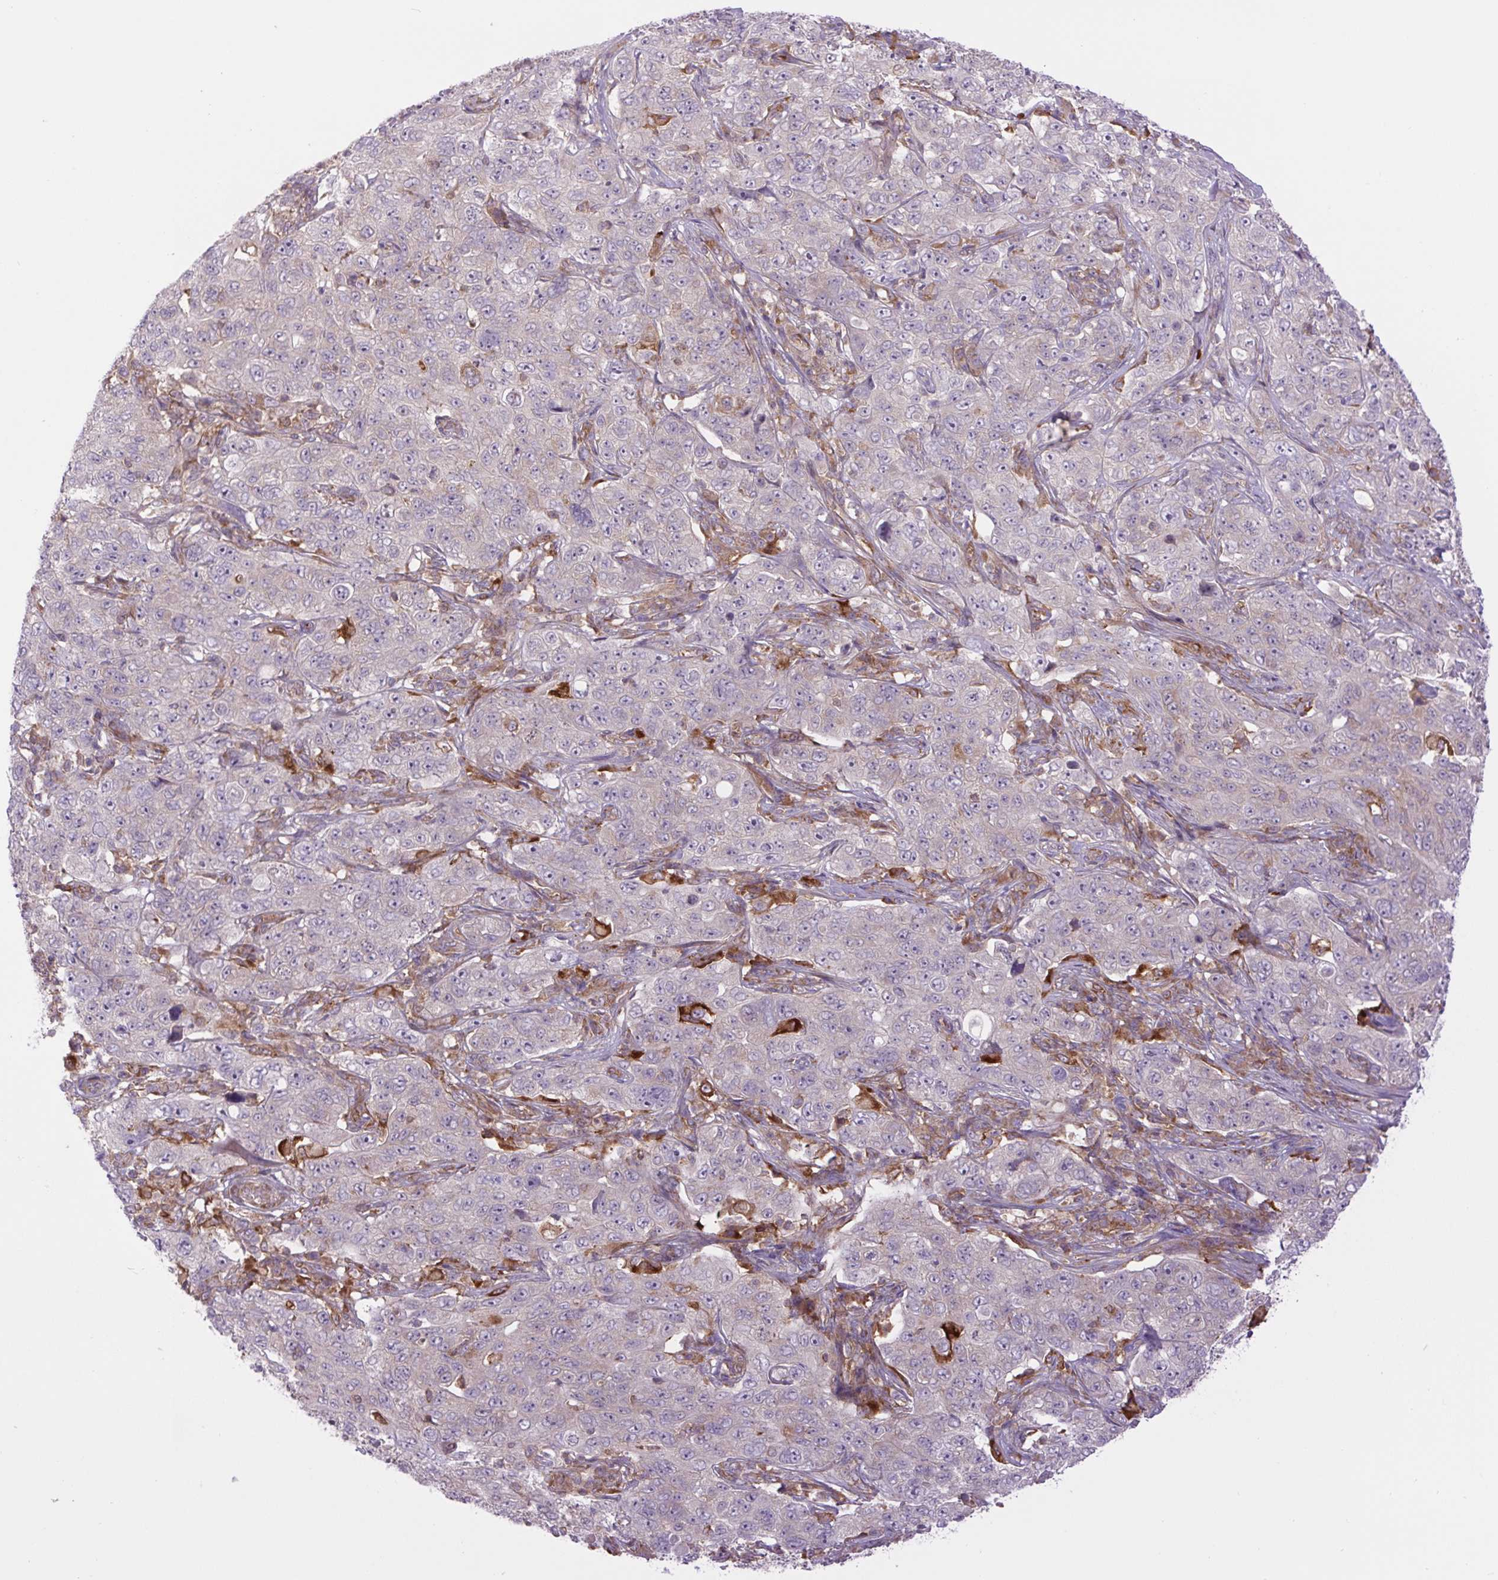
{"staining": {"intensity": "negative", "quantity": "none", "location": "none"}, "tissue": "pancreatic cancer", "cell_type": "Tumor cells", "image_type": "cancer", "snomed": [{"axis": "morphology", "description": "Adenocarcinoma, NOS"}, {"axis": "topography", "description": "Pancreas"}], "caption": "Tumor cells show no significant positivity in pancreatic cancer (adenocarcinoma).", "gene": "MINK1", "patient": {"sex": "male", "age": 68}}